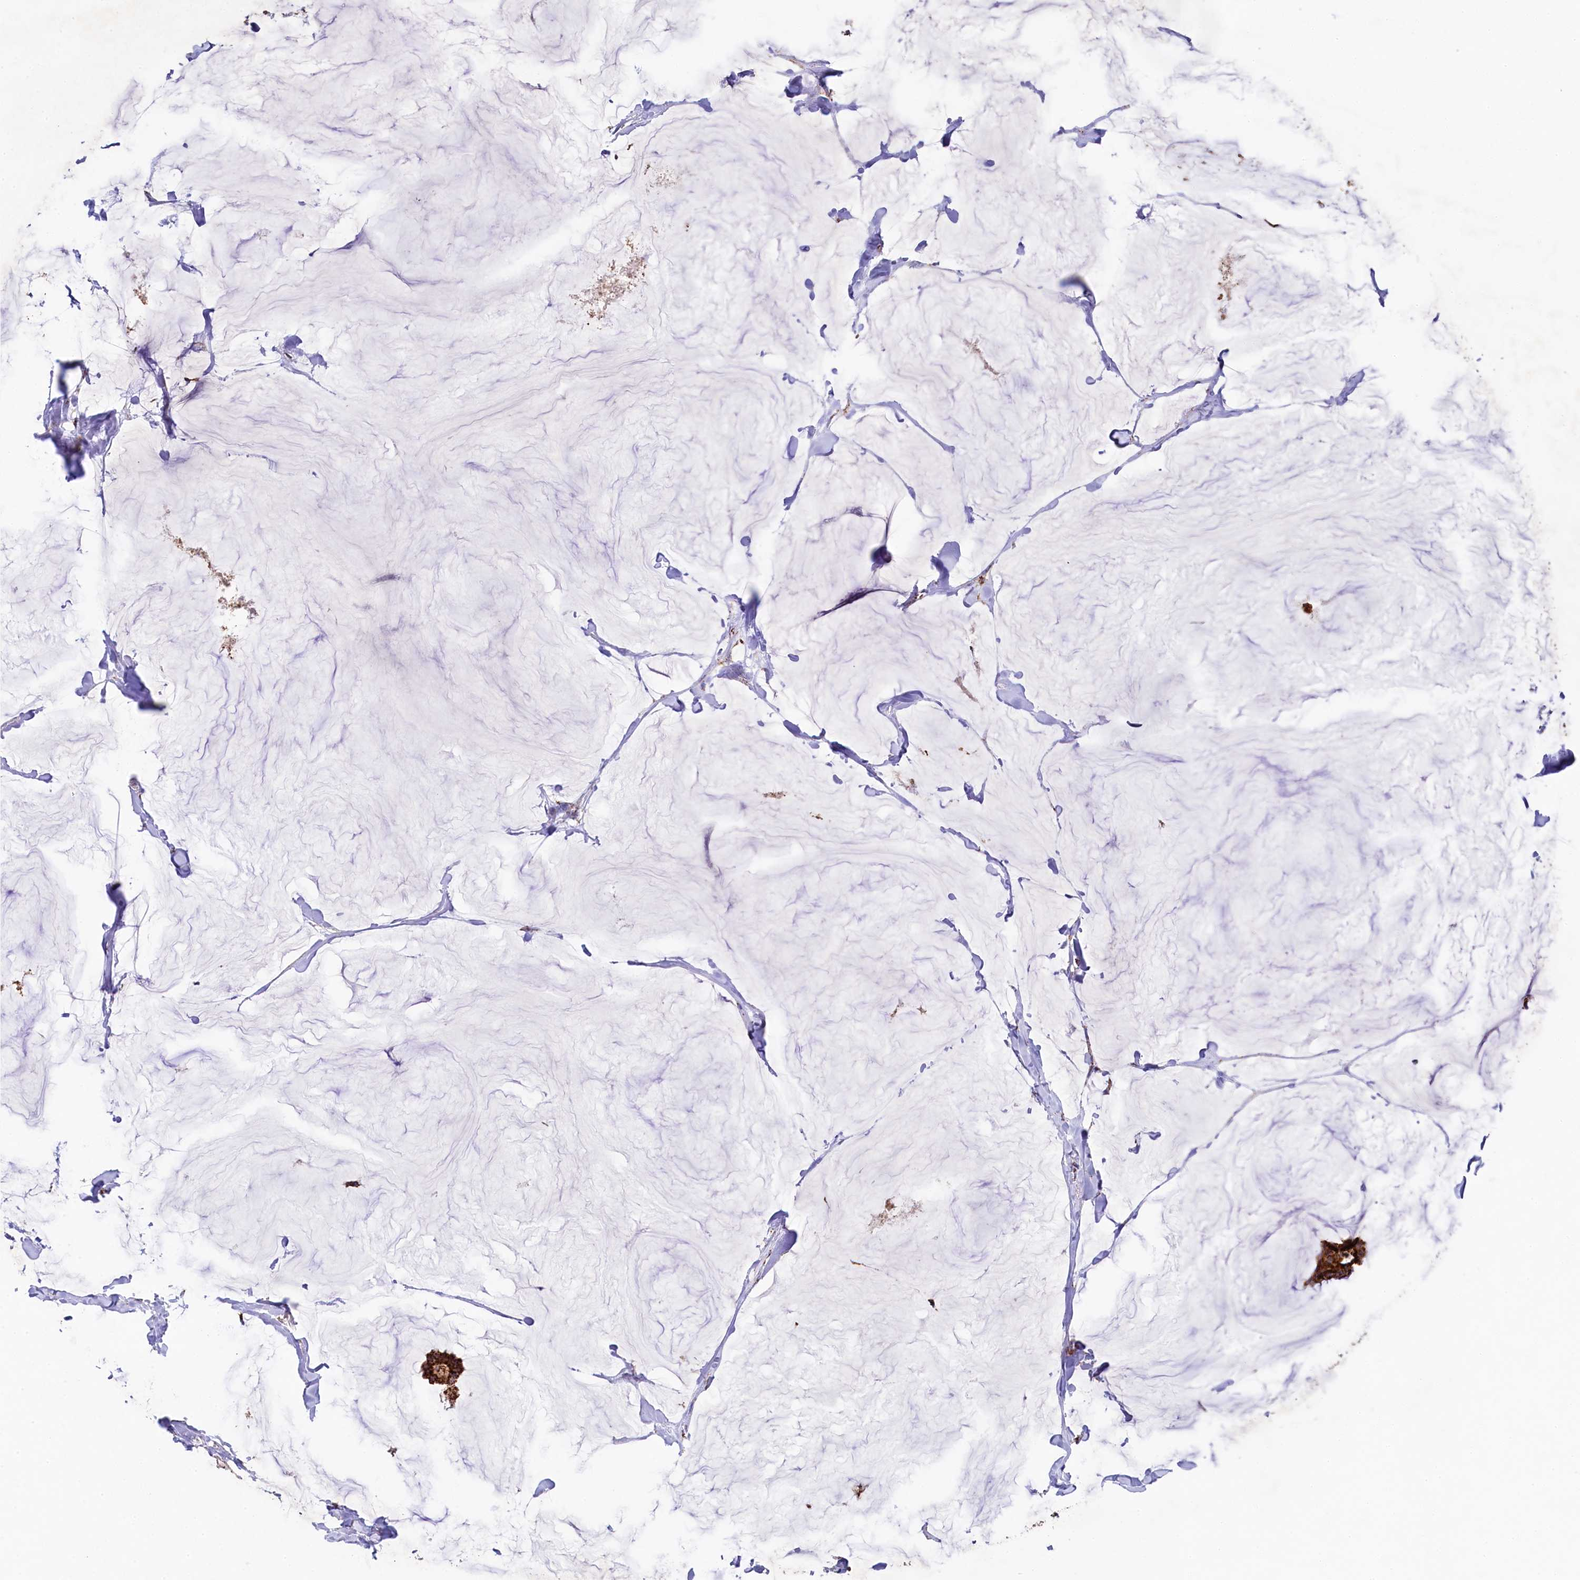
{"staining": {"intensity": "strong", "quantity": ">75%", "location": "cytoplasmic/membranous"}, "tissue": "breast cancer", "cell_type": "Tumor cells", "image_type": "cancer", "snomed": [{"axis": "morphology", "description": "Duct carcinoma"}, {"axis": "topography", "description": "Breast"}], "caption": "High-power microscopy captured an IHC image of breast cancer (intraductal carcinoma), revealing strong cytoplasmic/membranous expression in approximately >75% of tumor cells. (IHC, brightfield microscopy, high magnification).", "gene": "CLYBL", "patient": {"sex": "female", "age": 93}}